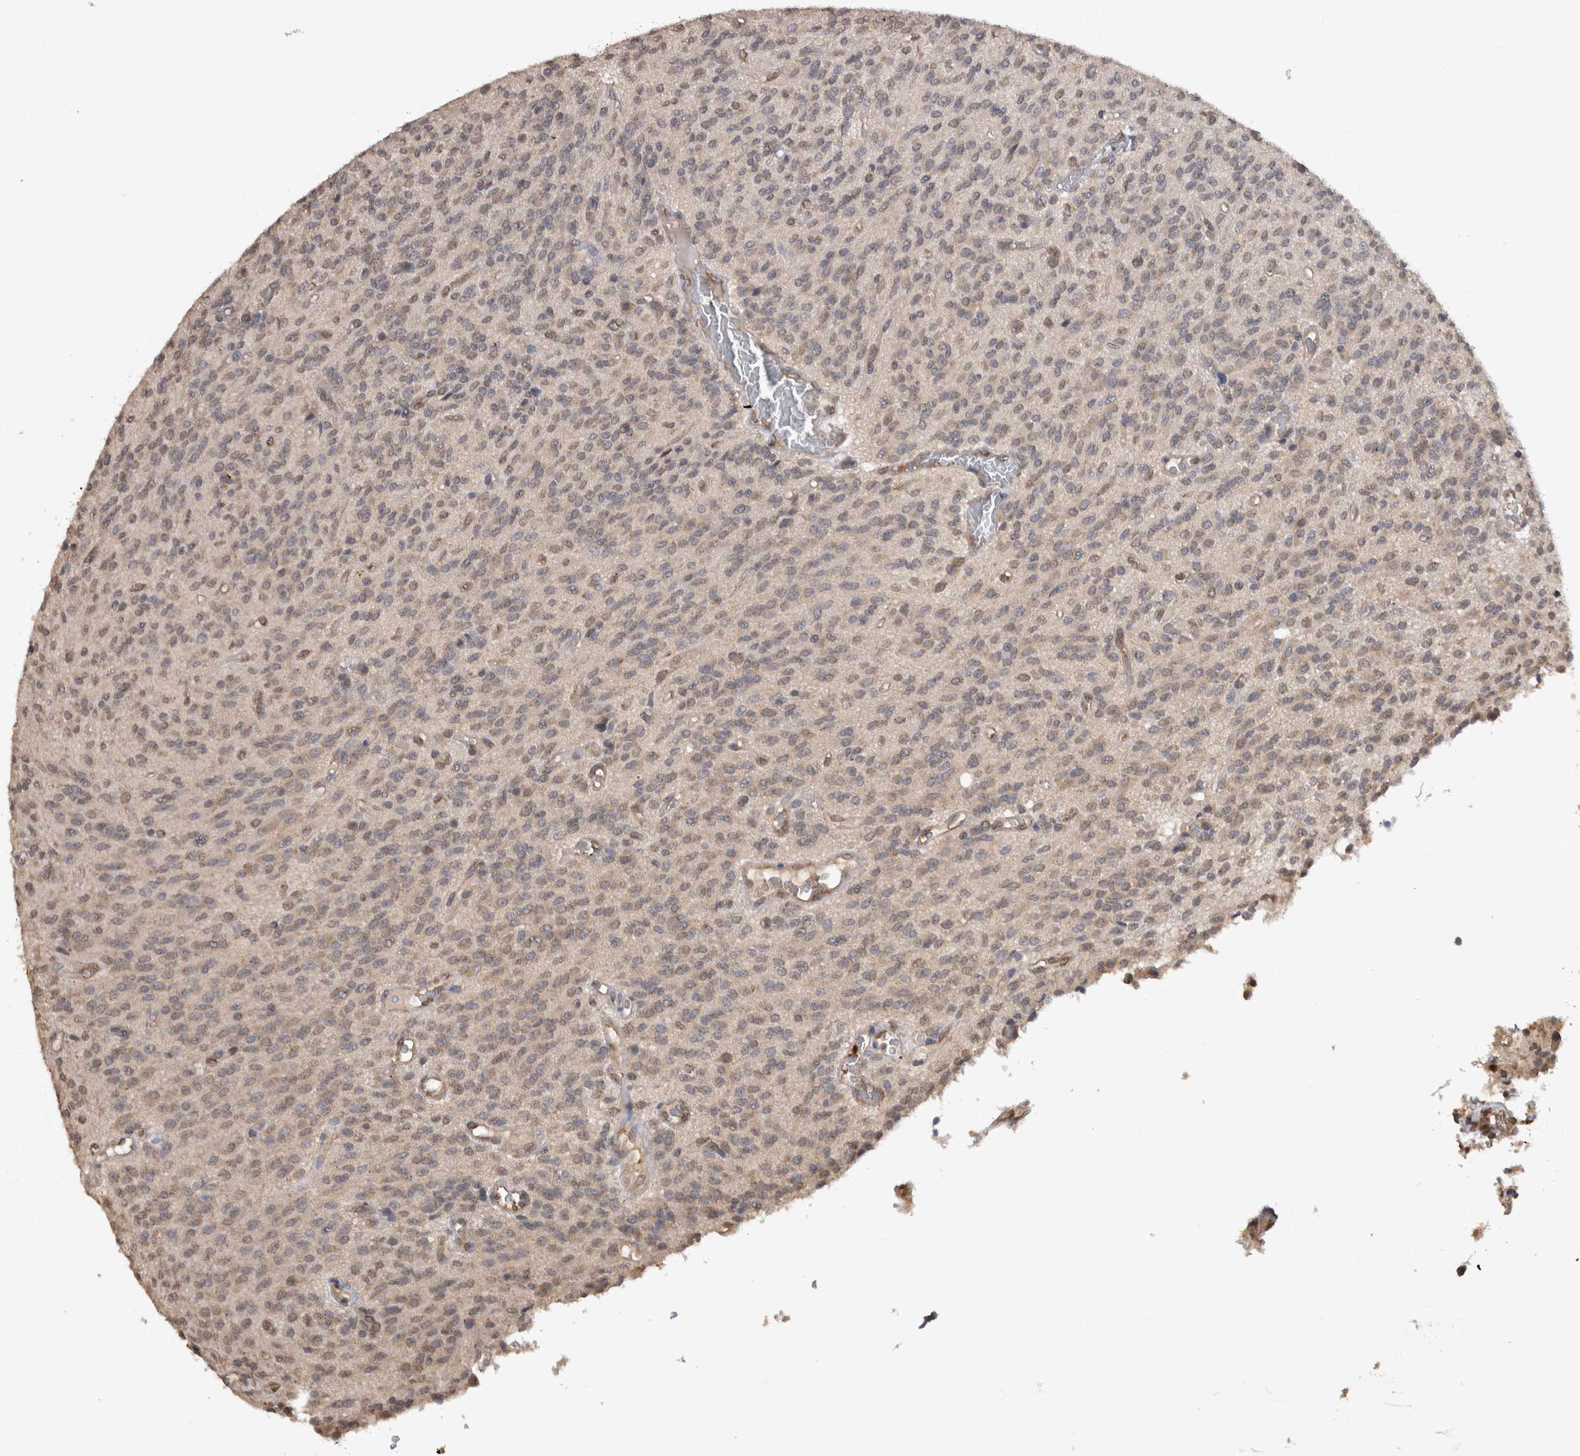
{"staining": {"intensity": "weak", "quantity": "<25%", "location": "cytoplasmic/membranous,nuclear"}, "tissue": "glioma", "cell_type": "Tumor cells", "image_type": "cancer", "snomed": [{"axis": "morphology", "description": "Glioma, malignant, High grade"}, {"axis": "topography", "description": "Brain"}], "caption": "A micrograph of human glioma is negative for staining in tumor cells.", "gene": "PAK4", "patient": {"sex": "male", "age": 34}}